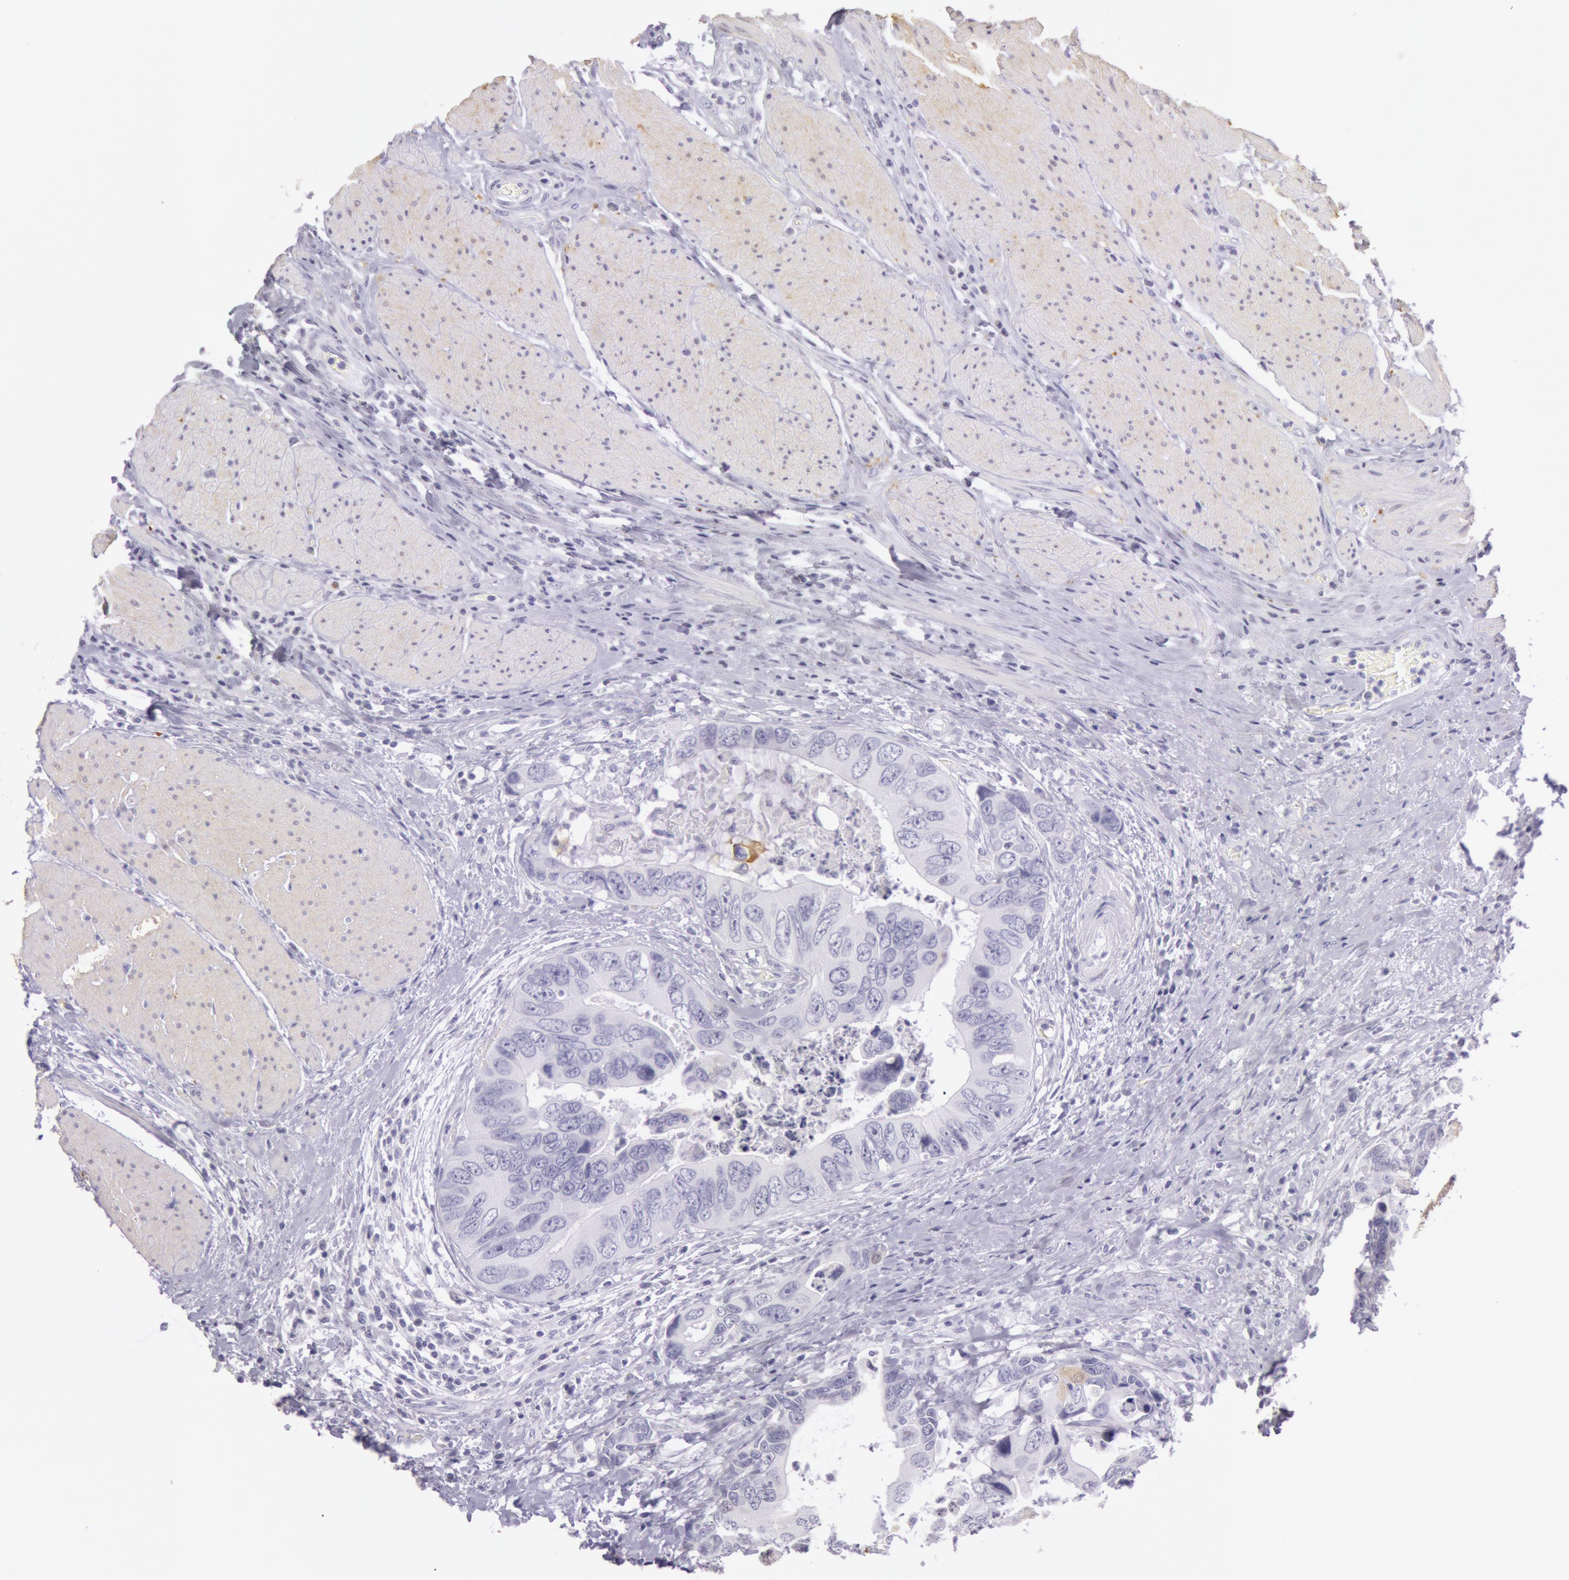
{"staining": {"intensity": "weak", "quantity": "<25%", "location": "cytoplasmic/membranous,nuclear"}, "tissue": "colorectal cancer", "cell_type": "Tumor cells", "image_type": "cancer", "snomed": [{"axis": "morphology", "description": "Adenocarcinoma, NOS"}, {"axis": "topography", "description": "Rectum"}], "caption": "This is an IHC photomicrograph of human colorectal cancer. There is no staining in tumor cells.", "gene": "CKB", "patient": {"sex": "female", "age": 67}}